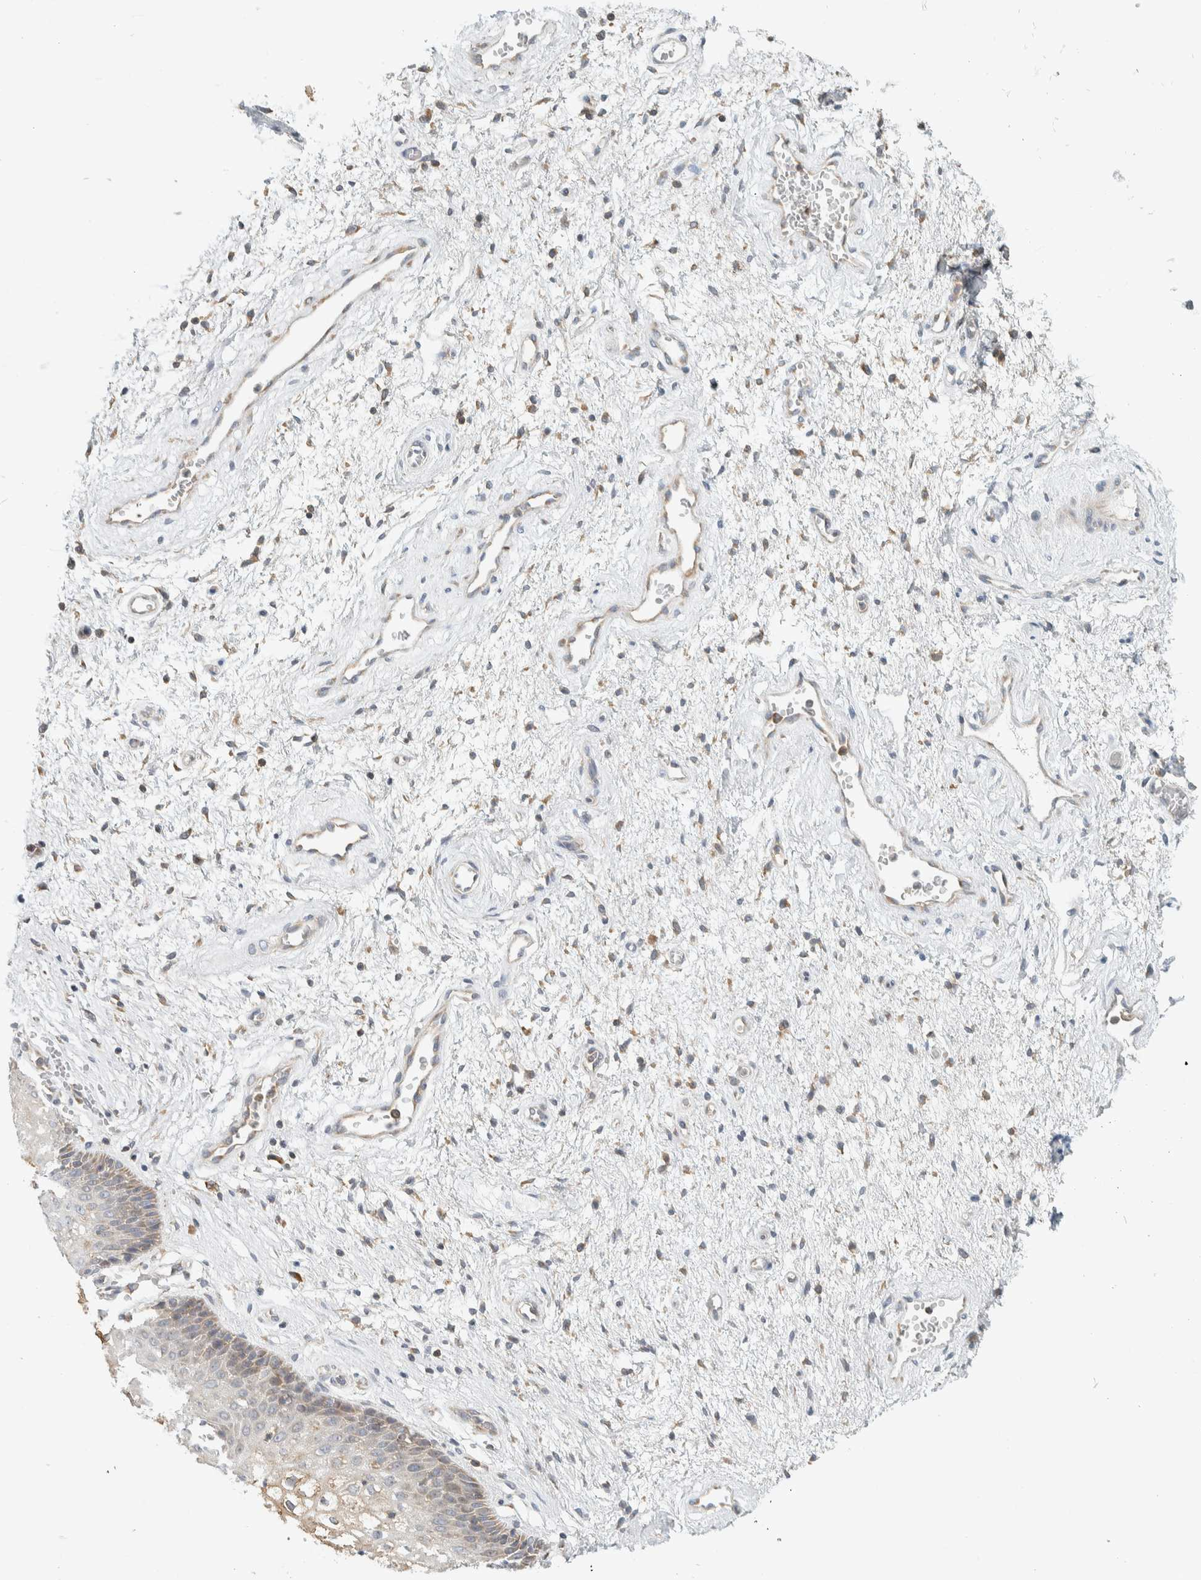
{"staining": {"intensity": "weak", "quantity": "<25%", "location": "cytoplasmic/membranous"}, "tissue": "vagina", "cell_type": "Squamous epithelial cells", "image_type": "normal", "snomed": [{"axis": "morphology", "description": "Normal tissue, NOS"}, {"axis": "topography", "description": "Vagina"}], "caption": "Immunohistochemical staining of unremarkable vagina reveals no significant positivity in squamous epithelial cells.", "gene": "CCDC57", "patient": {"sex": "female", "age": 34}}